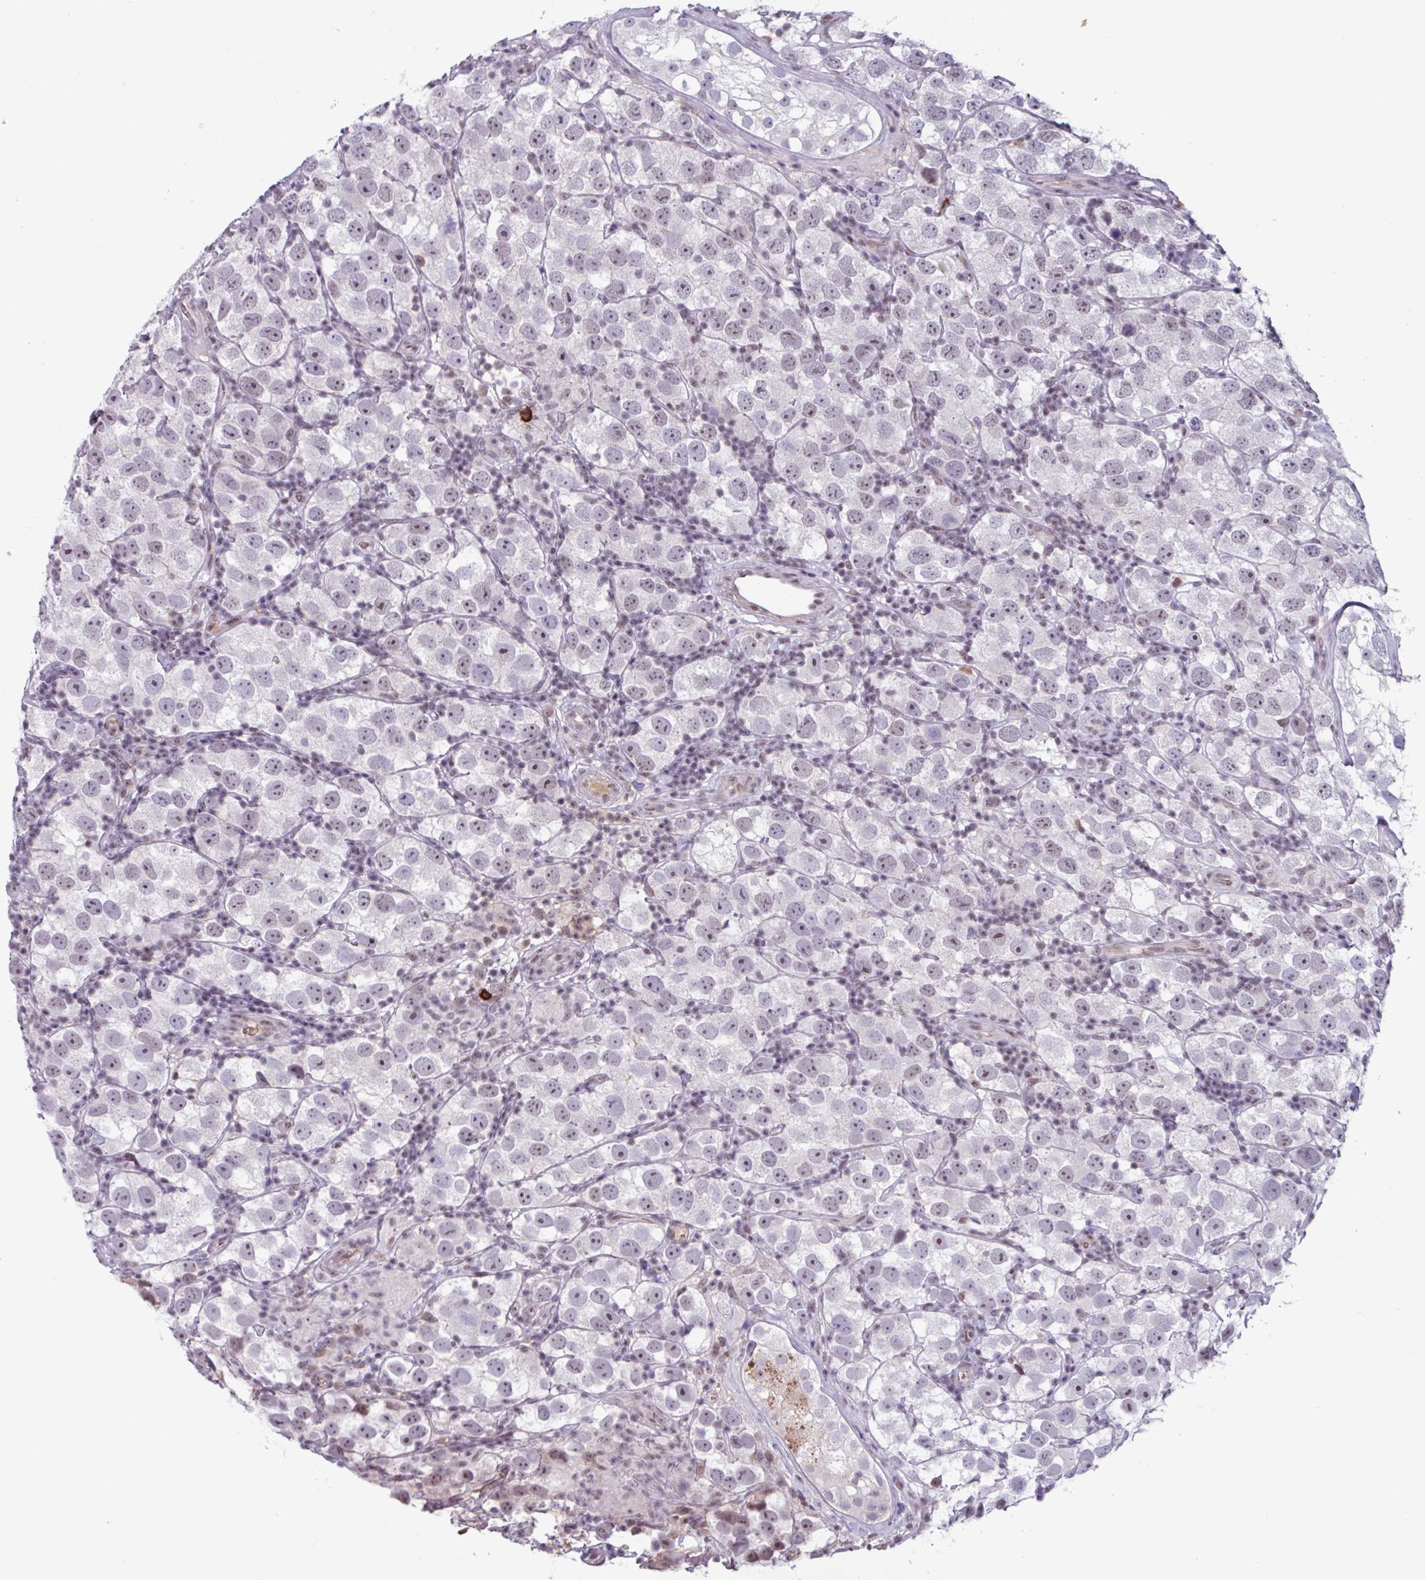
{"staining": {"intensity": "weak", "quantity": "25%-75%", "location": "nuclear"}, "tissue": "testis cancer", "cell_type": "Tumor cells", "image_type": "cancer", "snomed": [{"axis": "morphology", "description": "Seminoma, NOS"}, {"axis": "topography", "description": "Testis"}], "caption": "A photomicrograph of human testis cancer stained for a protein reveals weak nuclear brown staining in tumor cells.", "gene": "ZNF575", "patient": {"sex": "male", "age": 26}}